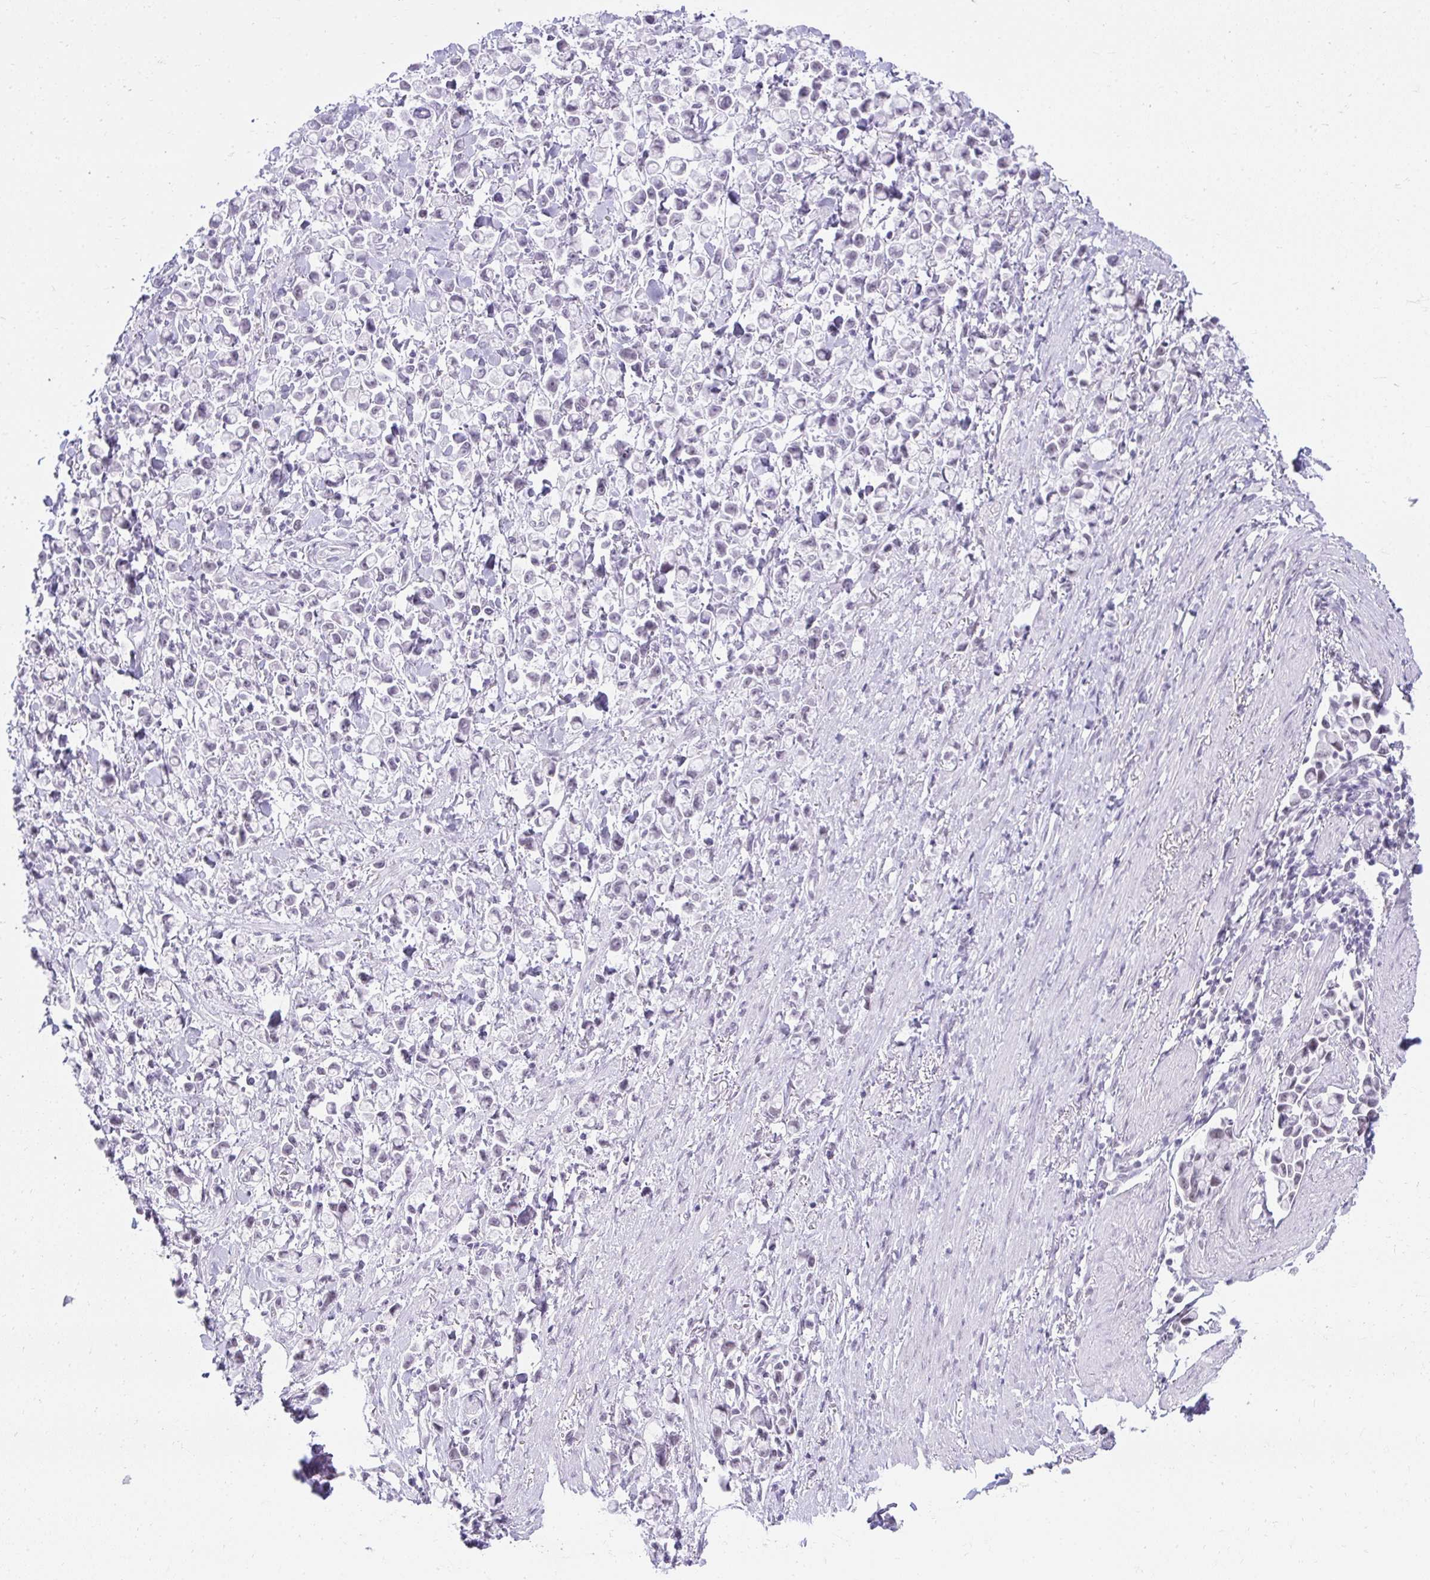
{"staining": {"intensity": "negative", "quantity": "none", "location": "none"}, "tissue": "stomach cancer", "cell_type": "Tumor cells", "image_type": "cancer", "snomed": [{"axis": "morphology", "description": "Adenocarcinoma, NOS"}, {"axis": "topography", "description": "Stomach"}], "caption": "Tumor cells are negative for brown protein staining in adenocarcinoma (stomach).", "gene": "PLA2G1B", "patient": {"sex": "female", "age": 81}}